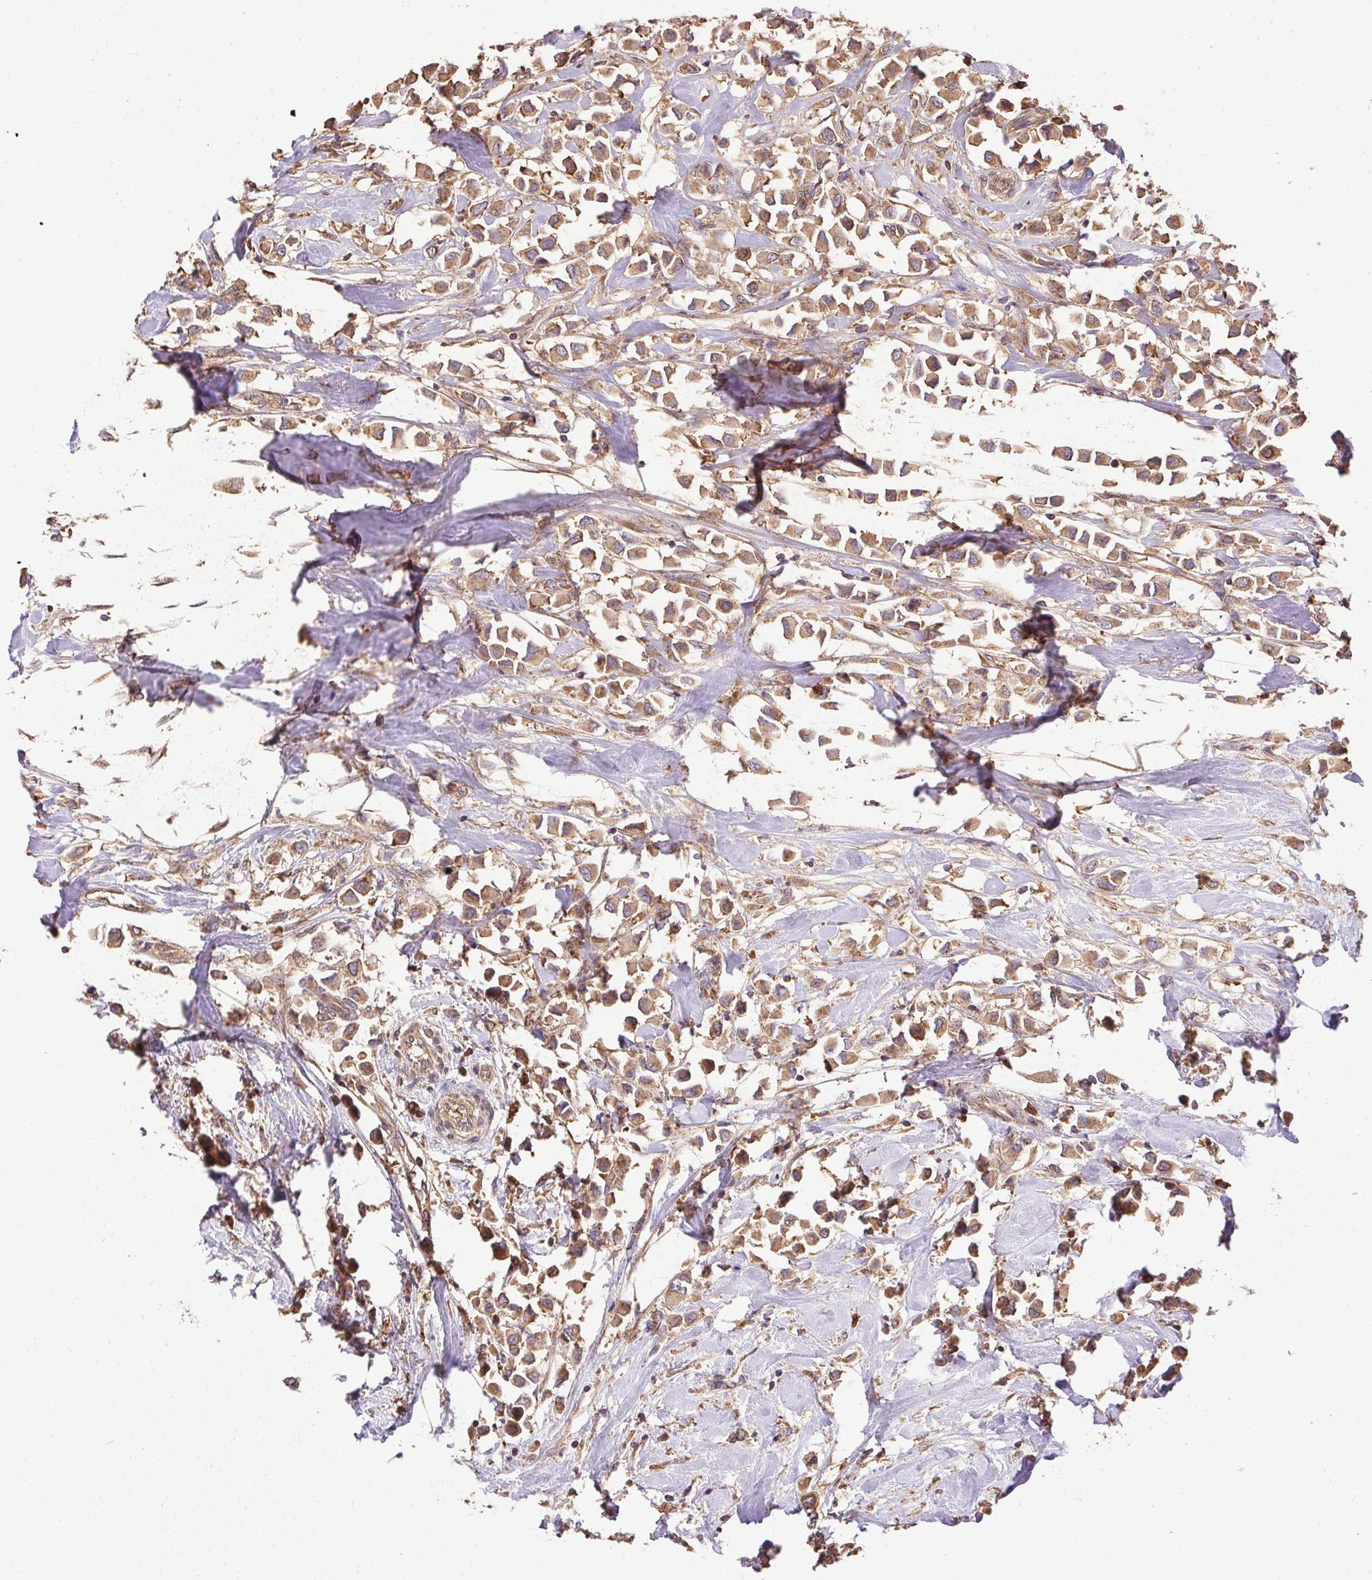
{"staining": {"intensity": "moderate", "quantity": ">75%", "location": "cytoplasmic/membranous"}, "tissue": "breast cancer", "cell_type": "Tumor cells", "image_type": "cancer", "snomed": [{"axis": "morphology", "description": "Duct carcinoma"}, {"axis": "topography", "description": "Breast"}], "caption": "The histopathology image displays a brown stain indicating the presence of a protein in the cytoplasmic/membranous of tumor cells in breast intraductal carcinoma.", "gene": "EIF2S1", "patient": {"sex": "female", "age": 61}}